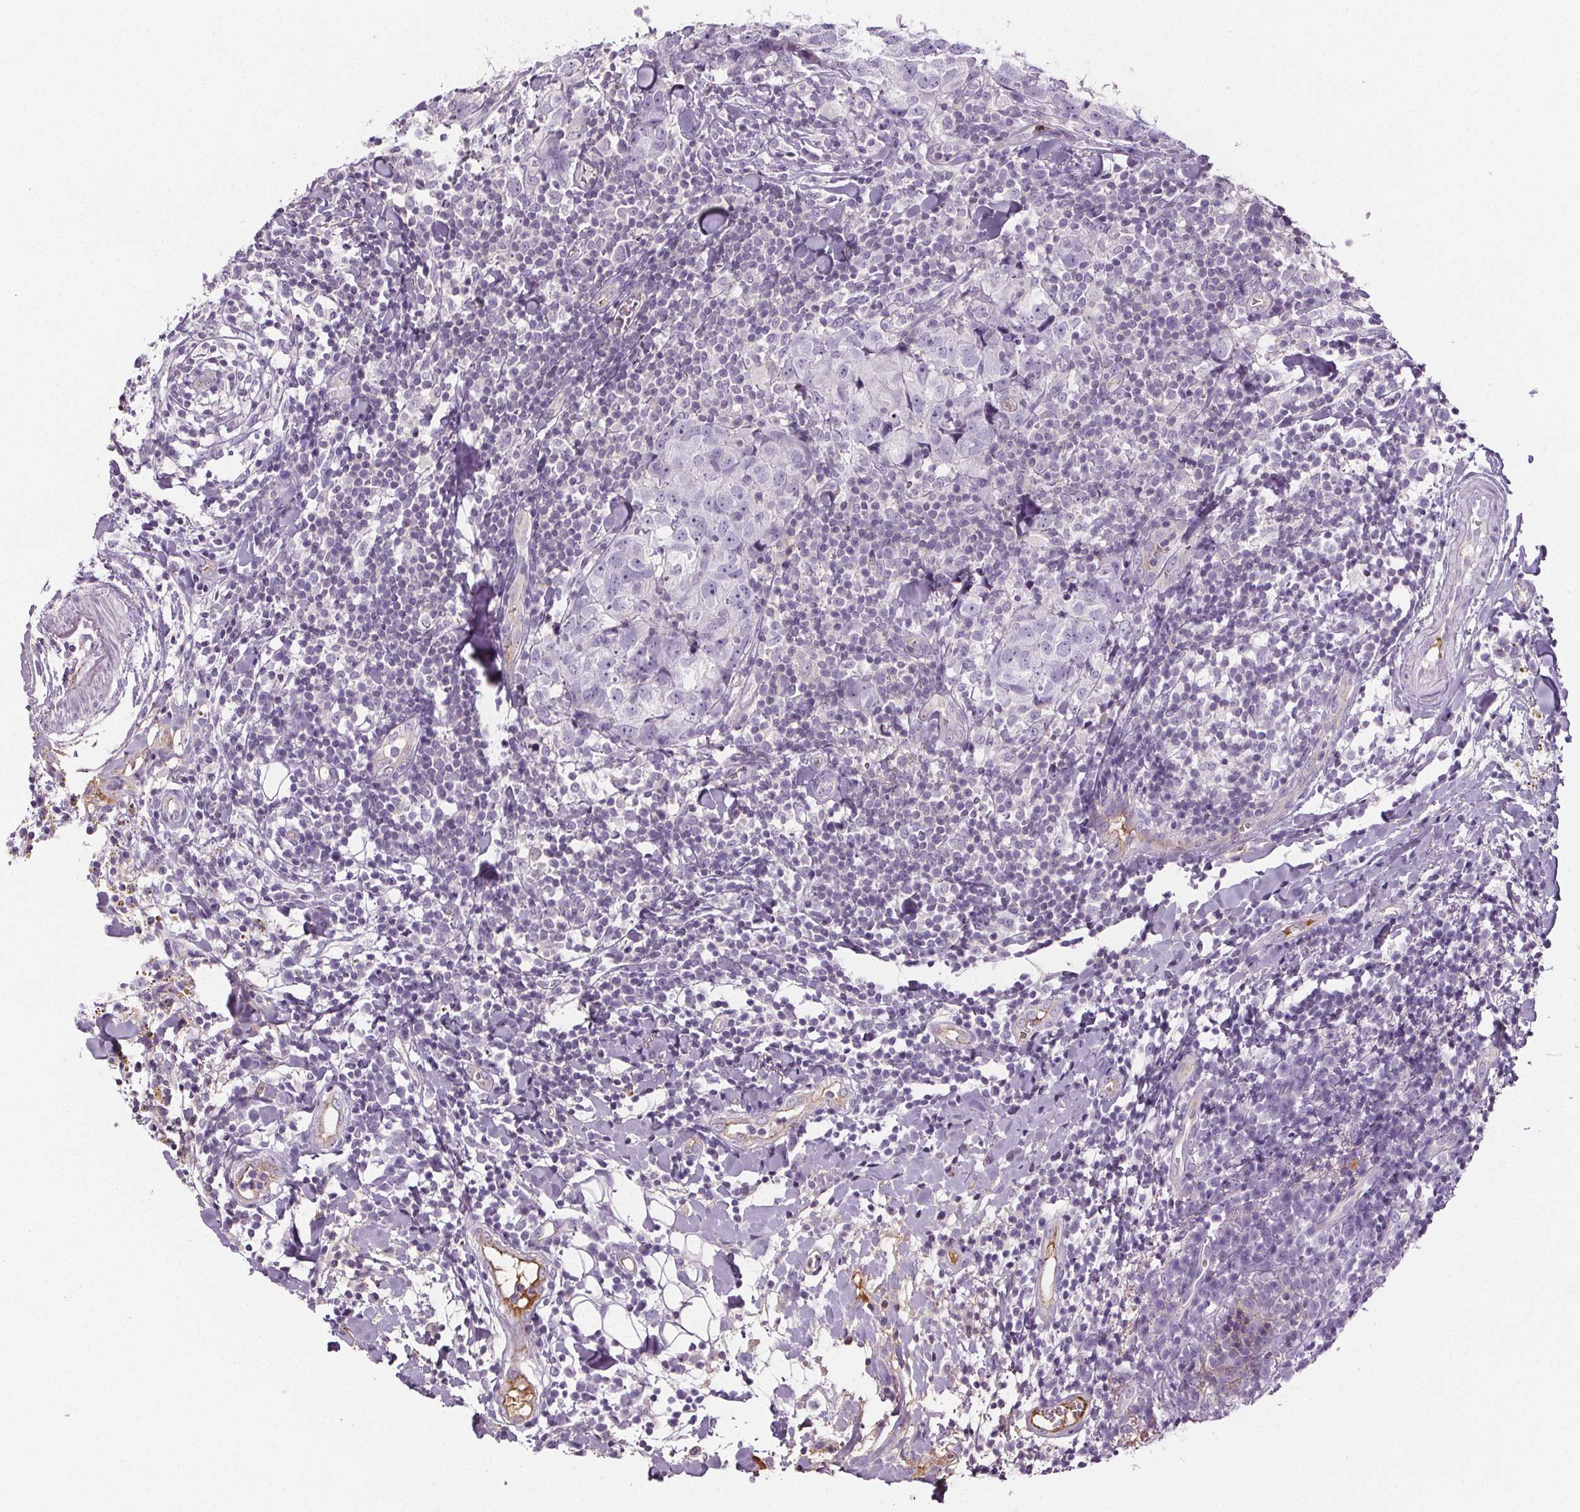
{"staining": {"intensity": "negative", "quantity": "none", "location": "none"}, "tissue": "breast cancer", "cell_type": "Tumor cells", "image_type": "cancer", "snomed": [{"axis": "morphology", "description": "Duct carcinoma"}, {"axis": "topography", "description": "Breast"}], "caption": "Breast cancer (infiltrating ductal carcinoma) was stained to show a protein in brown. There is no significant staining in tumor cells.", "gene": "CD5L", "patient": {"sex": "female", "age": 30}}